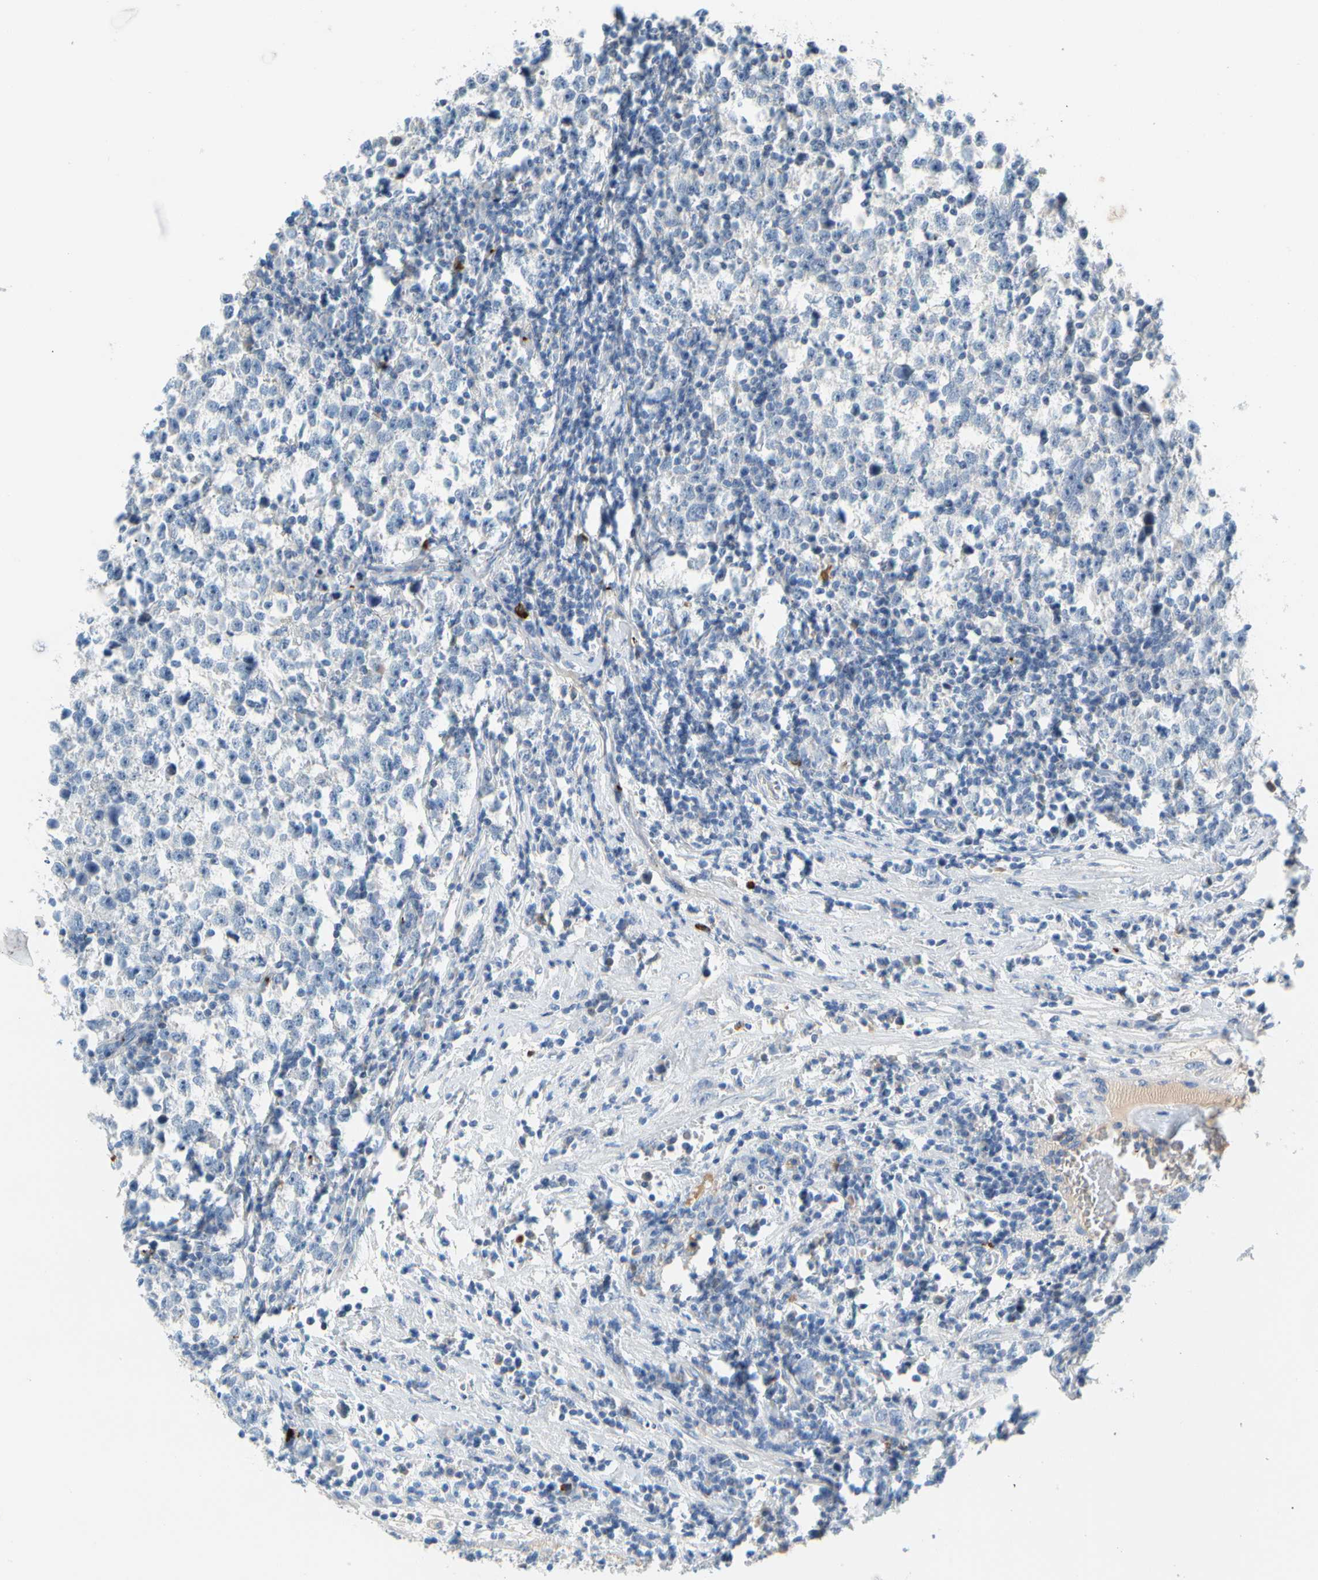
{"staining": {"intensity": "negative", "quantity": "none", "location": "none"}, "tissue": "testis cancer", "cell_type": "Tumor cells", "image_type": "cancer", "snomed": [{"axis": "morphology", "description": "Seminoma, NOS"}, {"axis": "topography", "description": "Testis"}], "caption": "High power microscopy image of an immunohistochemistry image of seminoma (testis), revealing no significant staining in tumor cells. (DAB (3,3'-diaminobenzidine) immunohistochemistry visualized using brightfield microscopy, high magnification).", "gene": "PPBP", "patient": {"sex": "male", "age": 43}}